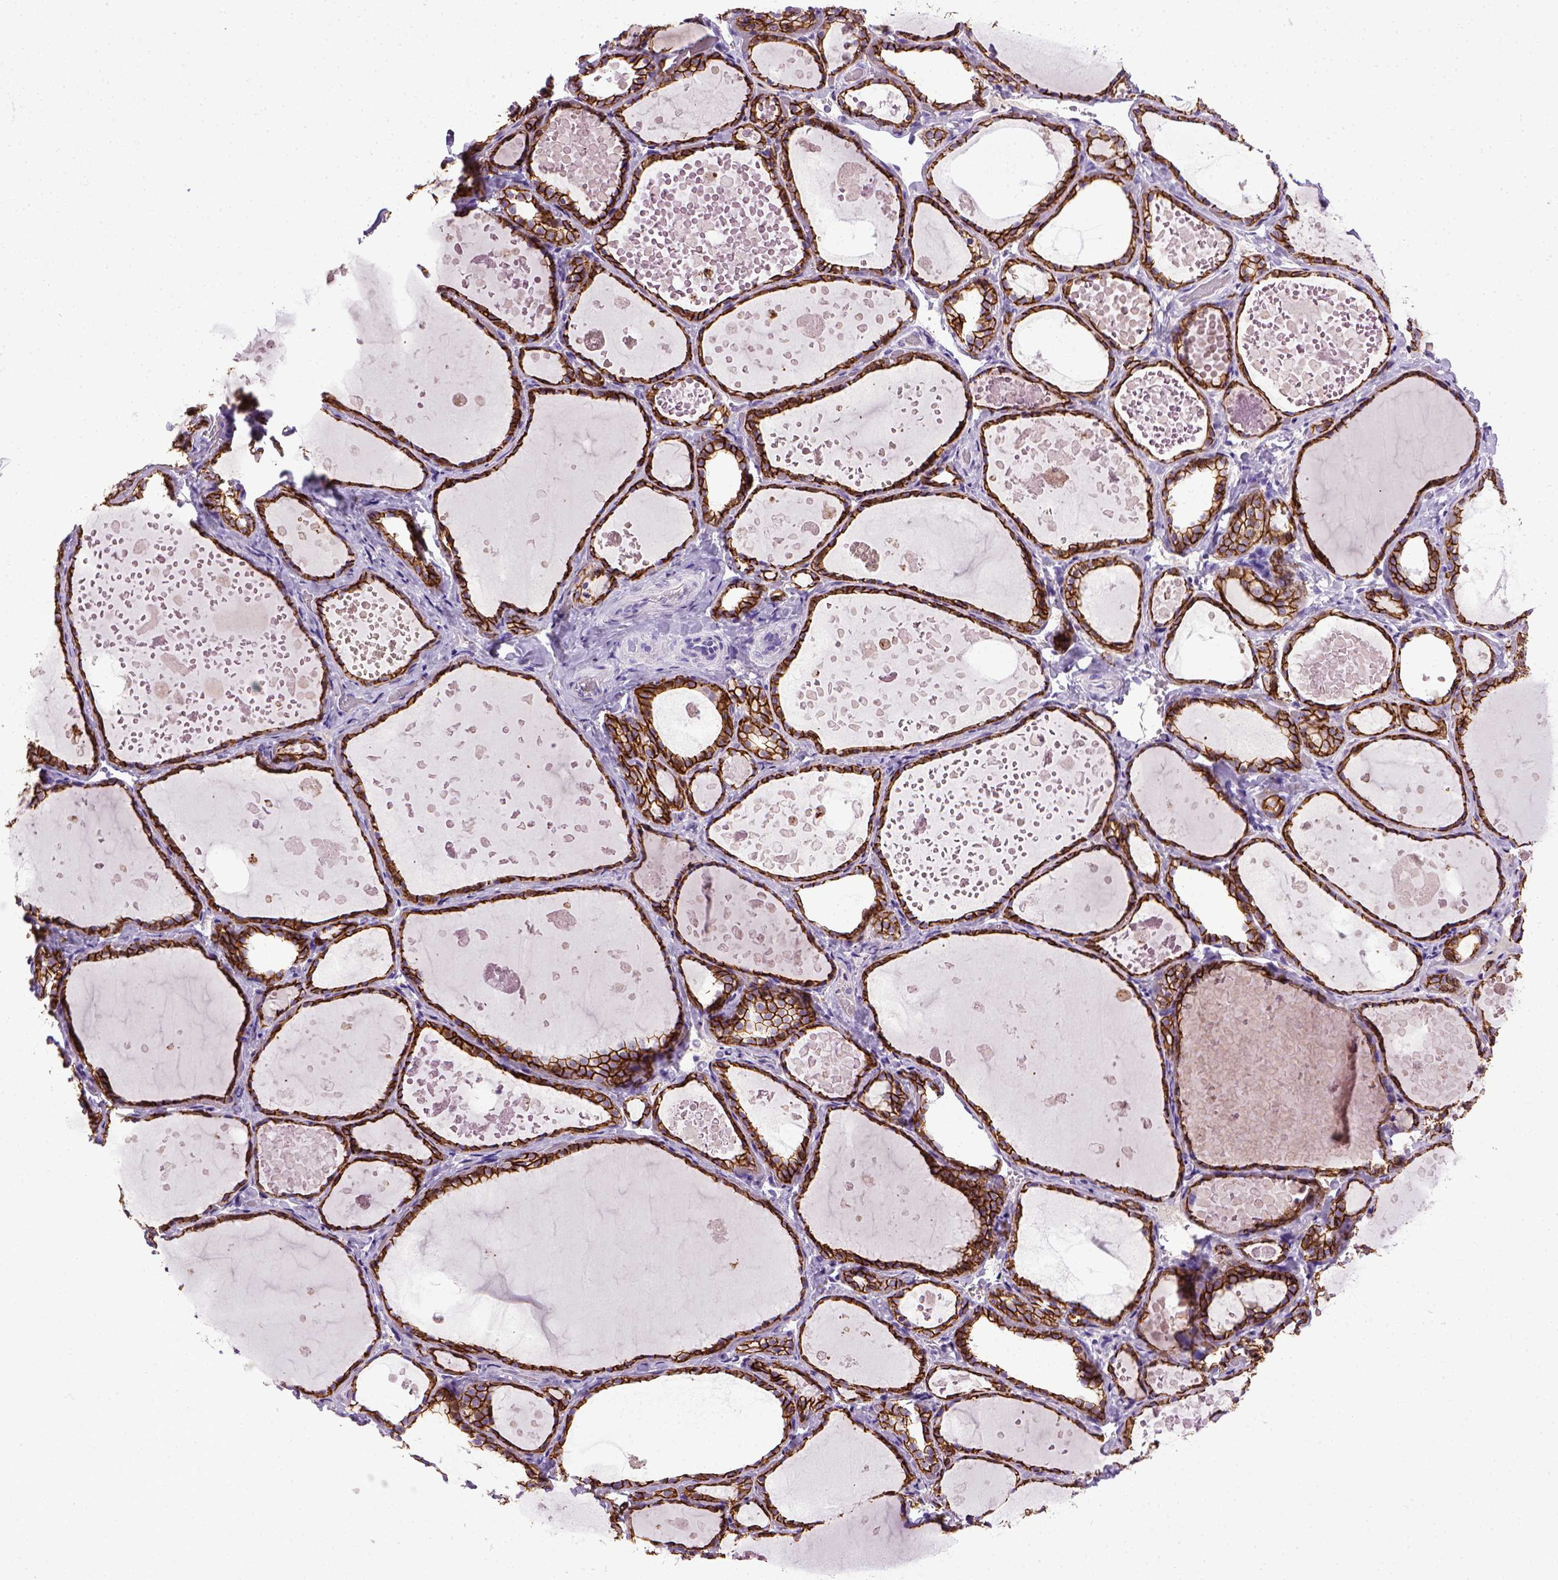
{"staining": {"intensity": "strong", "quantity": ">75%", "location": "cytoplasmic/membranous"}, "tissue": "thyroid gland", "cell_type": "Glandular cells", "image_type": "normal", "snomed": [{"axis": "morphology", "description": "Normal tissue, NOS"}, {"axis": "topography", "description": "Thyroid gland"}], "caption": "Strong cytoplasmic/membranous expression for a protein is identified in about >75% of glandular cells of benign thyroid gland using immunohistochemistry.", "gene": "CDH1", "patient": {"sex": "female", "age": 56}}